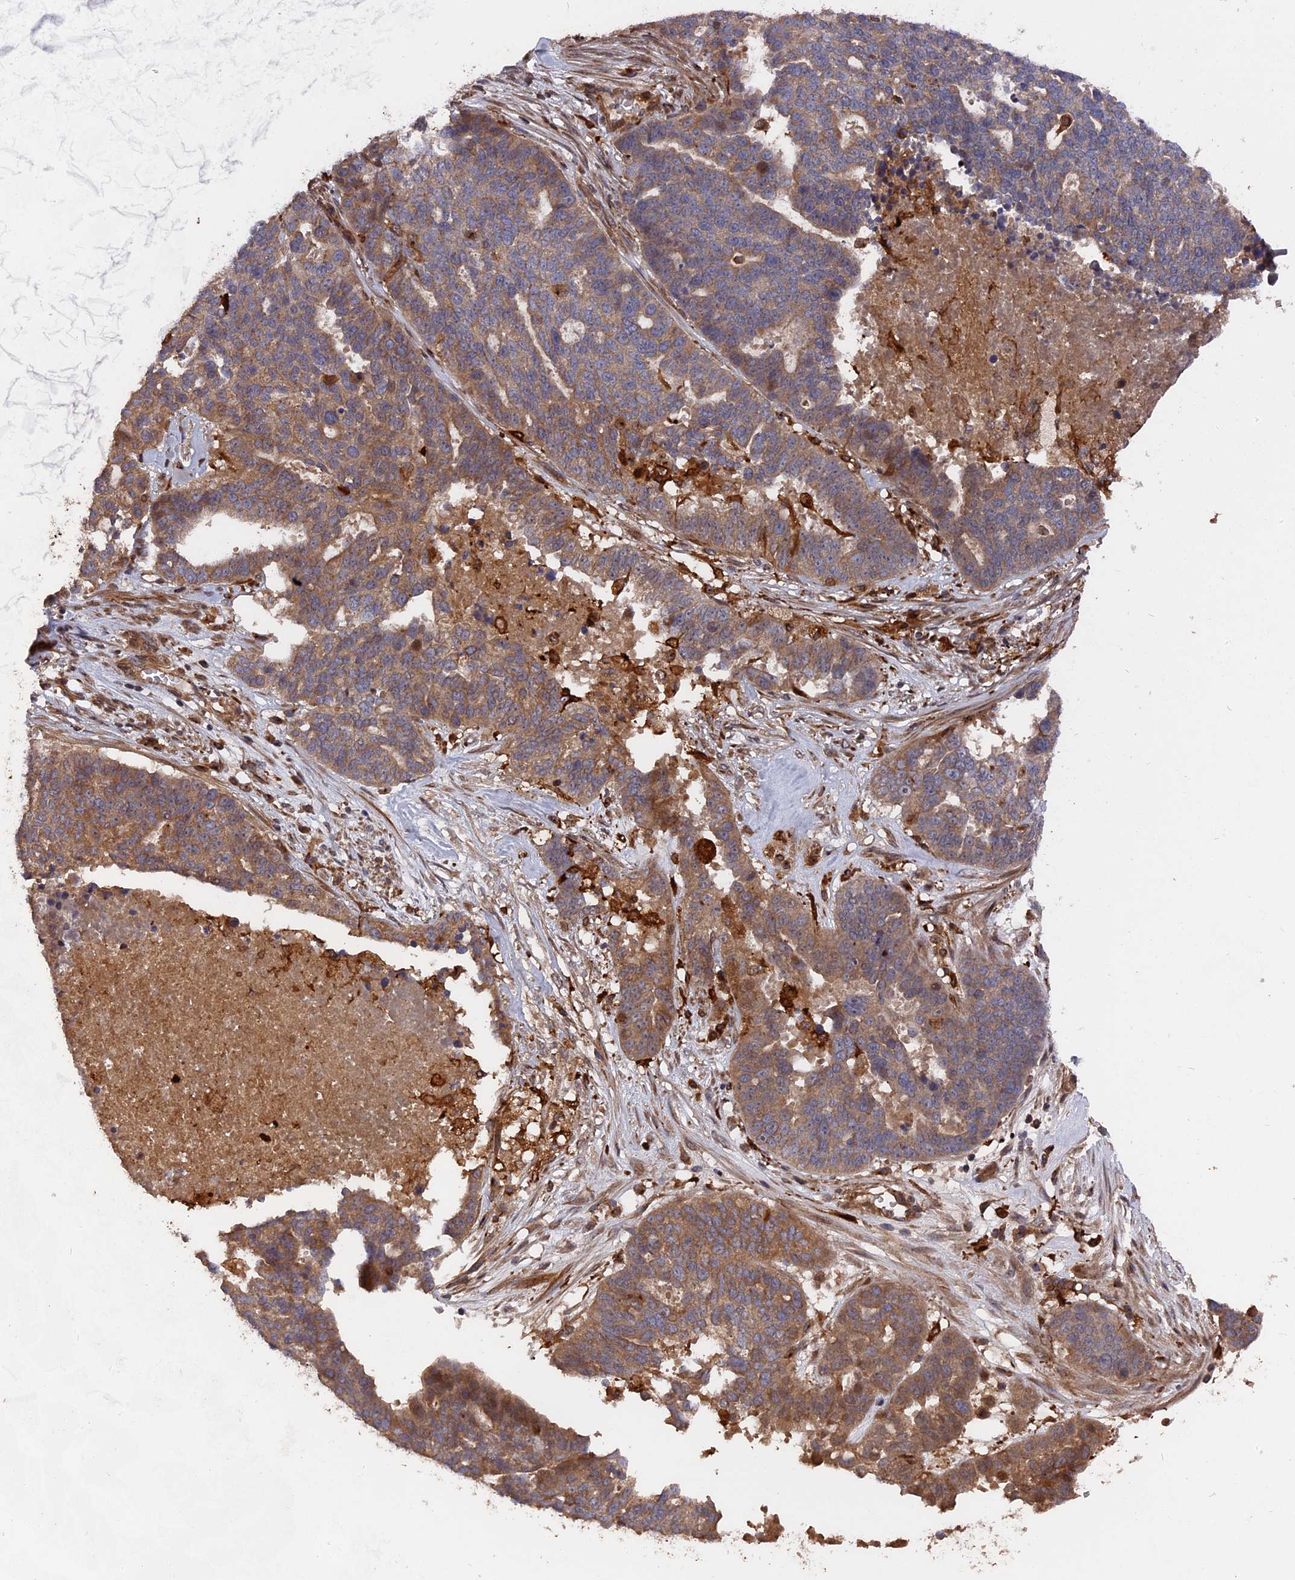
{"staining": {"intensity": "moderate", "quantity": ">75%", "location": "cytoplasmic/membranous"}, "tissue": "ovarian cancer", "cell_type": "Tumor cells", "image_type": "cancer", "snomed": [{"axis": "morphology", "description": "Cystadenocarcinoma, serous, NOS"}, {"axis": "topography", "description": "Ovary"}], "caption": "IHC histopathology image of ovarian cancer (serous cystadenocarcinoma) stained for a protein (brown), which displays medium levels of moderate cytoplasmic/membranous positivity in about >75% of tumor cells.", "gene": "DEF8", "patient": {"sex": "female", "age": 59}}